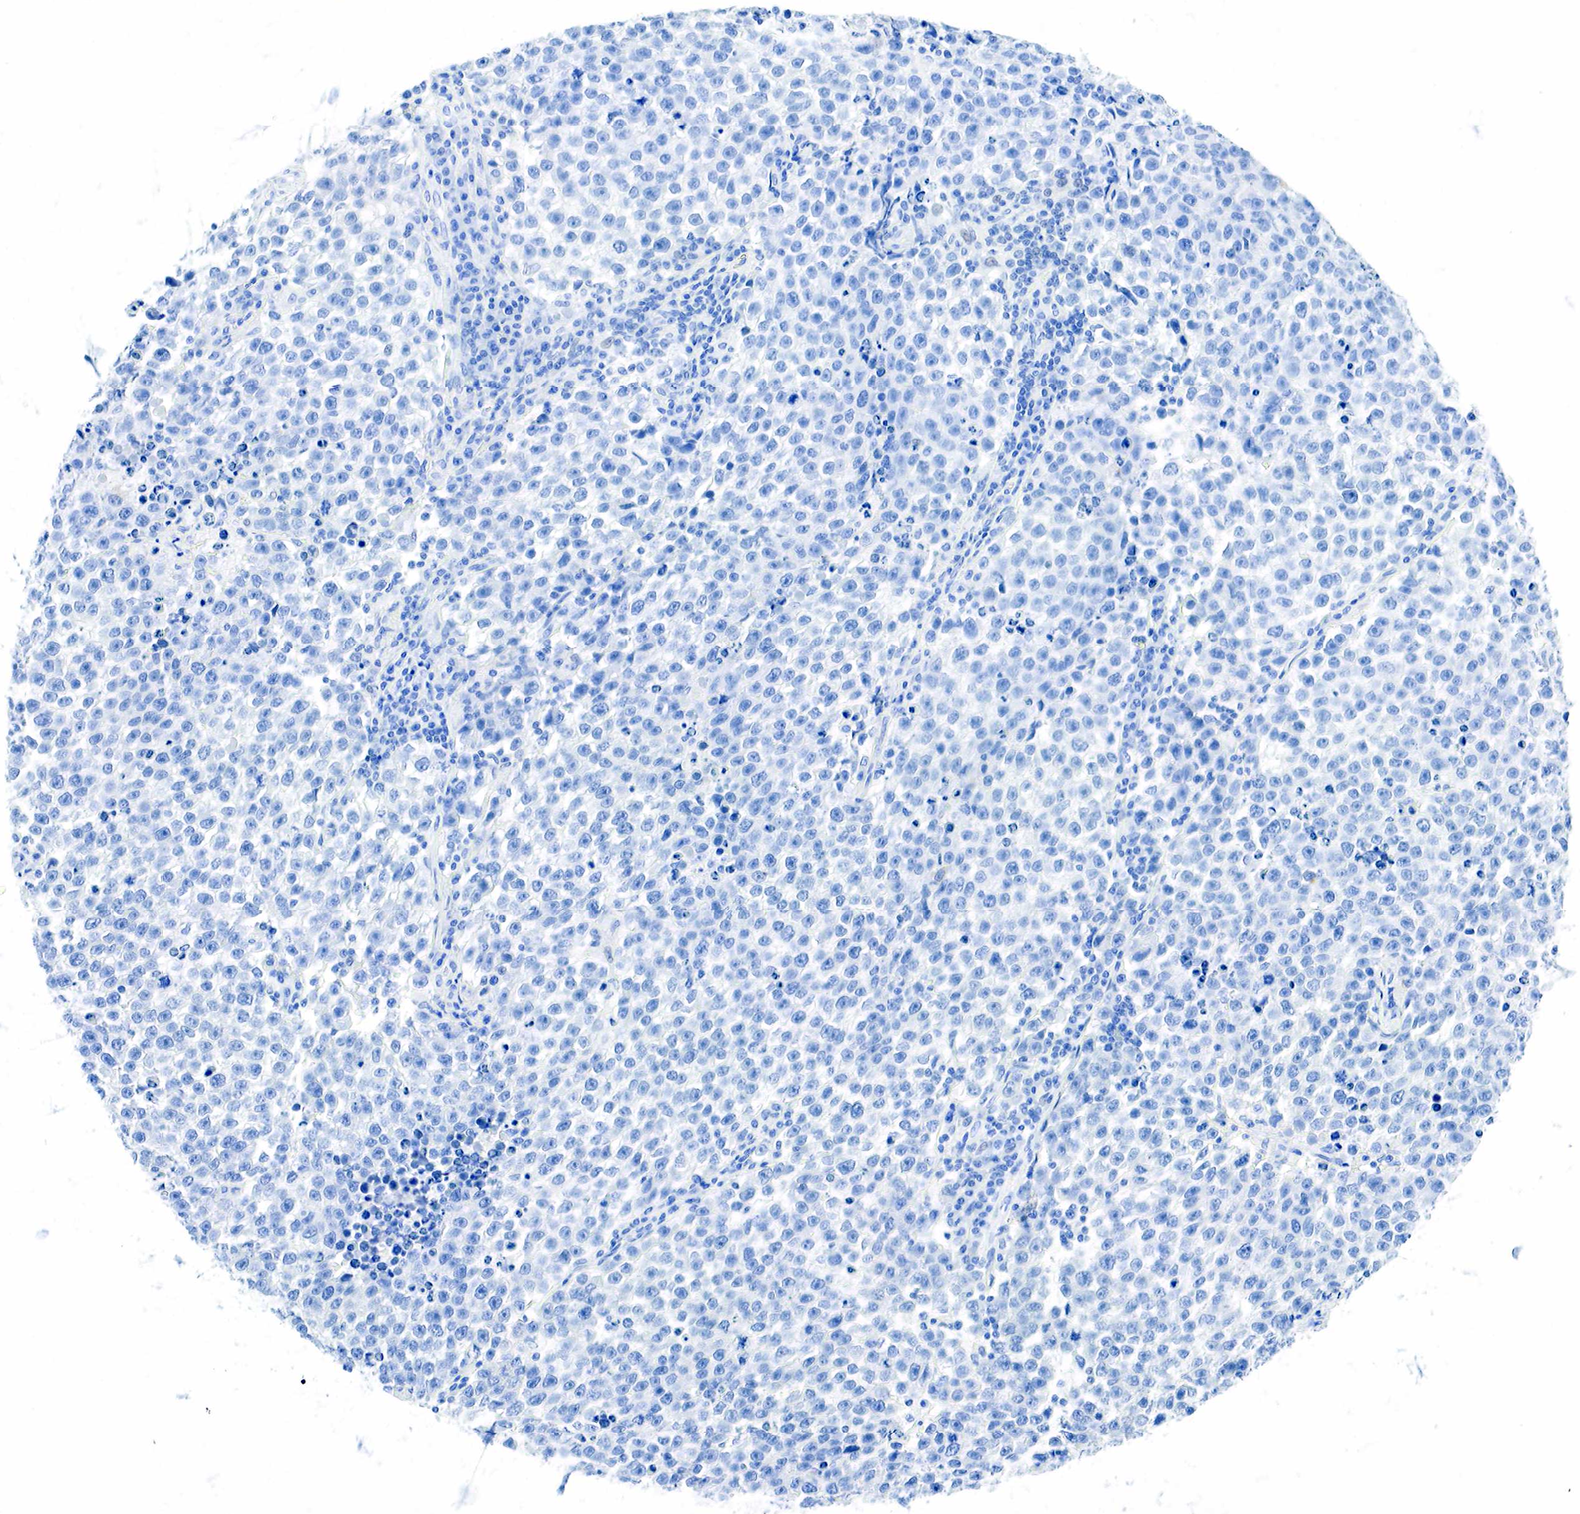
{"staining": {"intensity": "negative", "quantity": "none", "location": "none"}, "tissue": "testis cancer", "cell_type": "Tumor cells", "image_type": "cancer", "snomed": [{"axis": "morphology", "description": "Seminoma, NOS"}, {"axis": "topography", "description": "Testis"}], "caption": "This image is of testis cancer (seminoma) stained with immunohistochemistry to label a protein in brown with the nuclei are counter-stained blue. There is no expression in tumor cells.", "gene": "INHA", "patient": {"sex": "male", "age": 36}}